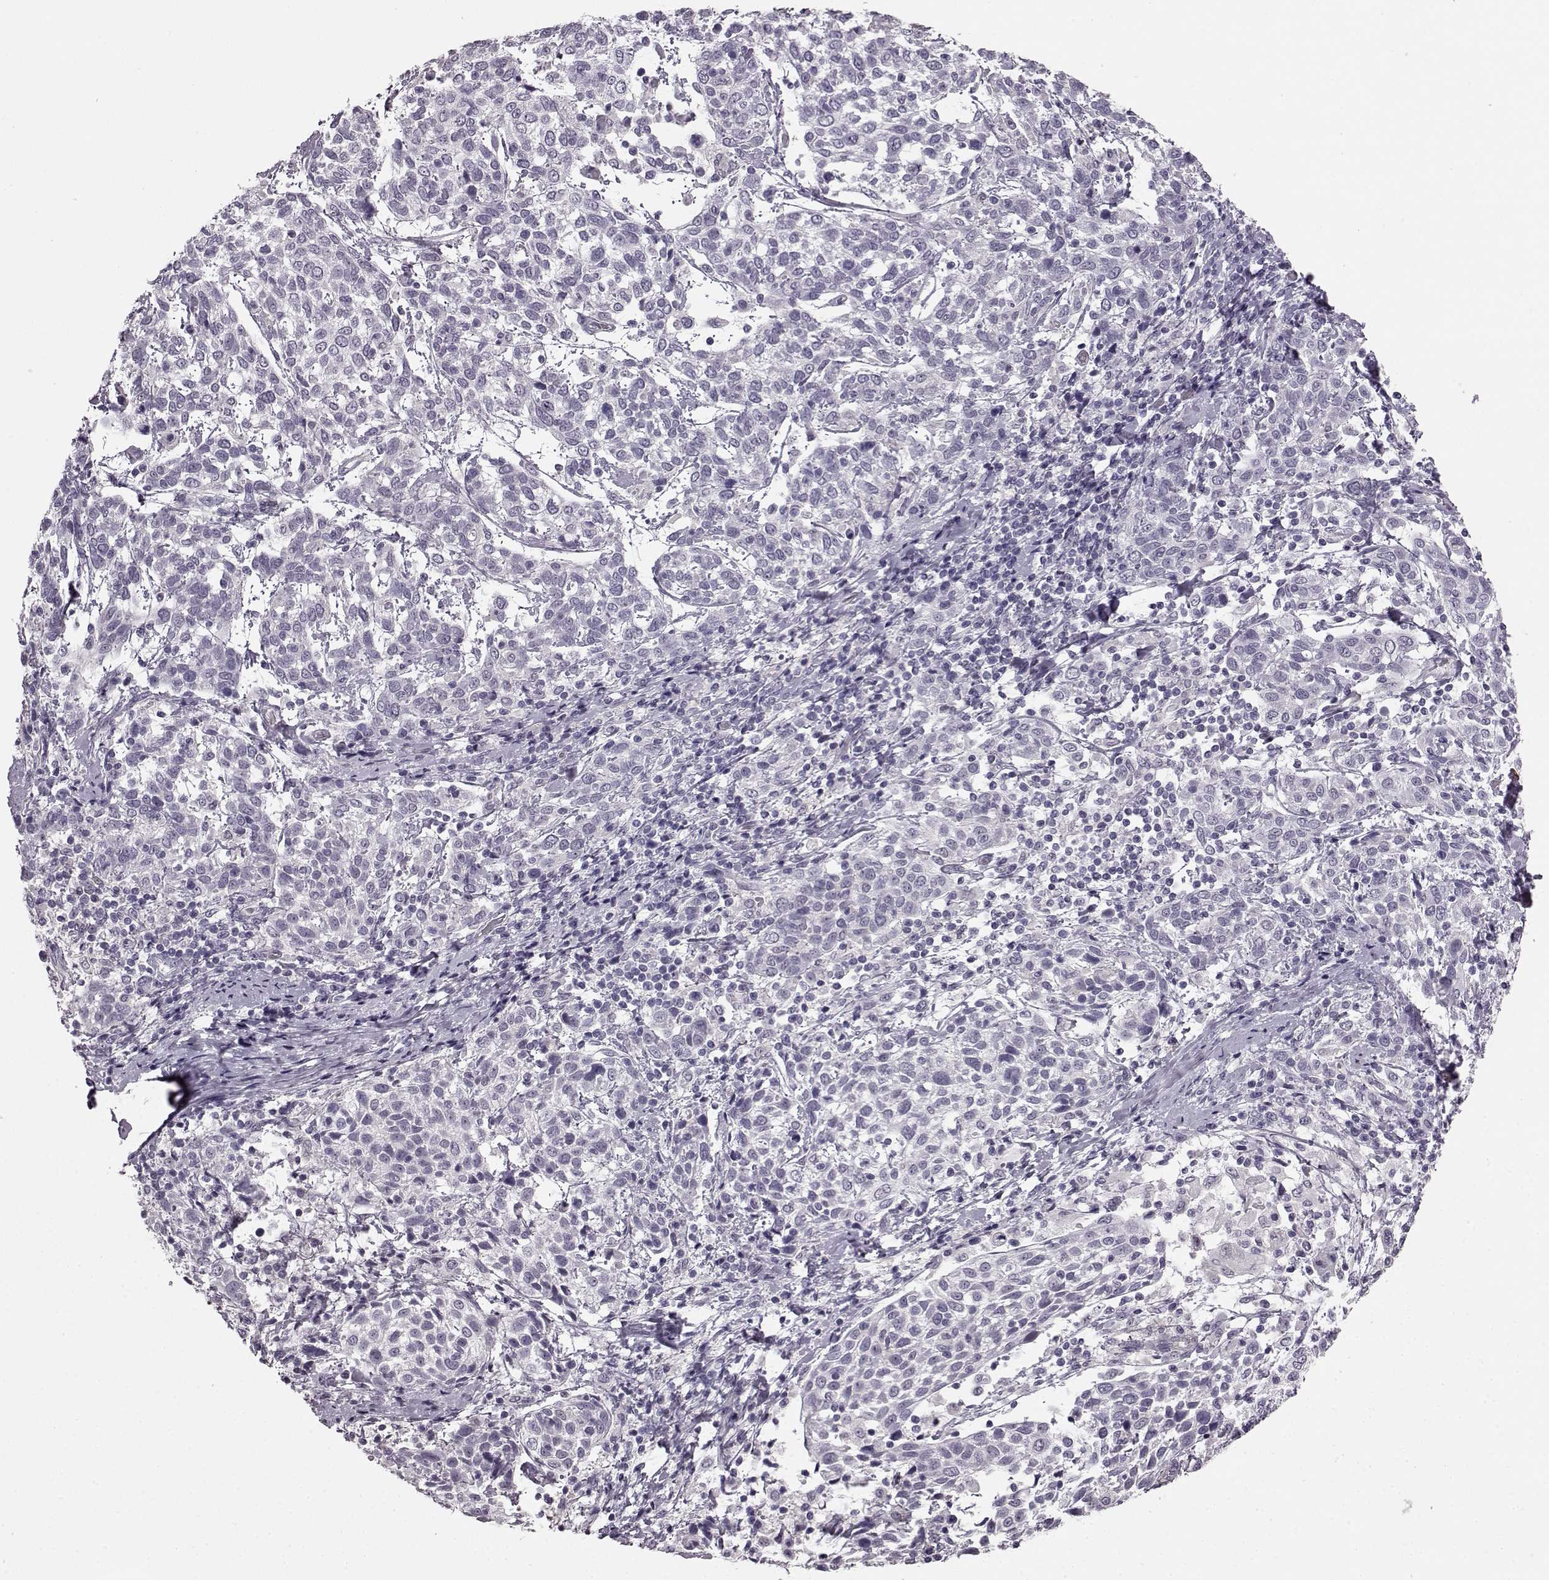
{"staining": {"intensity": "negative", "quantity": "none", "location": "none"}, "tissue": "cervical cancer", "cell_type": "Tumor cells", "image_type": "cancer", "snomed": [{"axis": "morphology", "description": "Squamous cell carcinoma, NOS"}, {"axis": "topography", "description": "Cervix"}], "caption": "High magnification brightfield microscopy of cervical cancer (squamous cell carcinoma) stained with DAB (brown) and counterstained with hematoxylin (blue): tumor cells show no significant expression.", "gene": "SLCO3A1", "patient": {"sex": "female", "age": 61}}